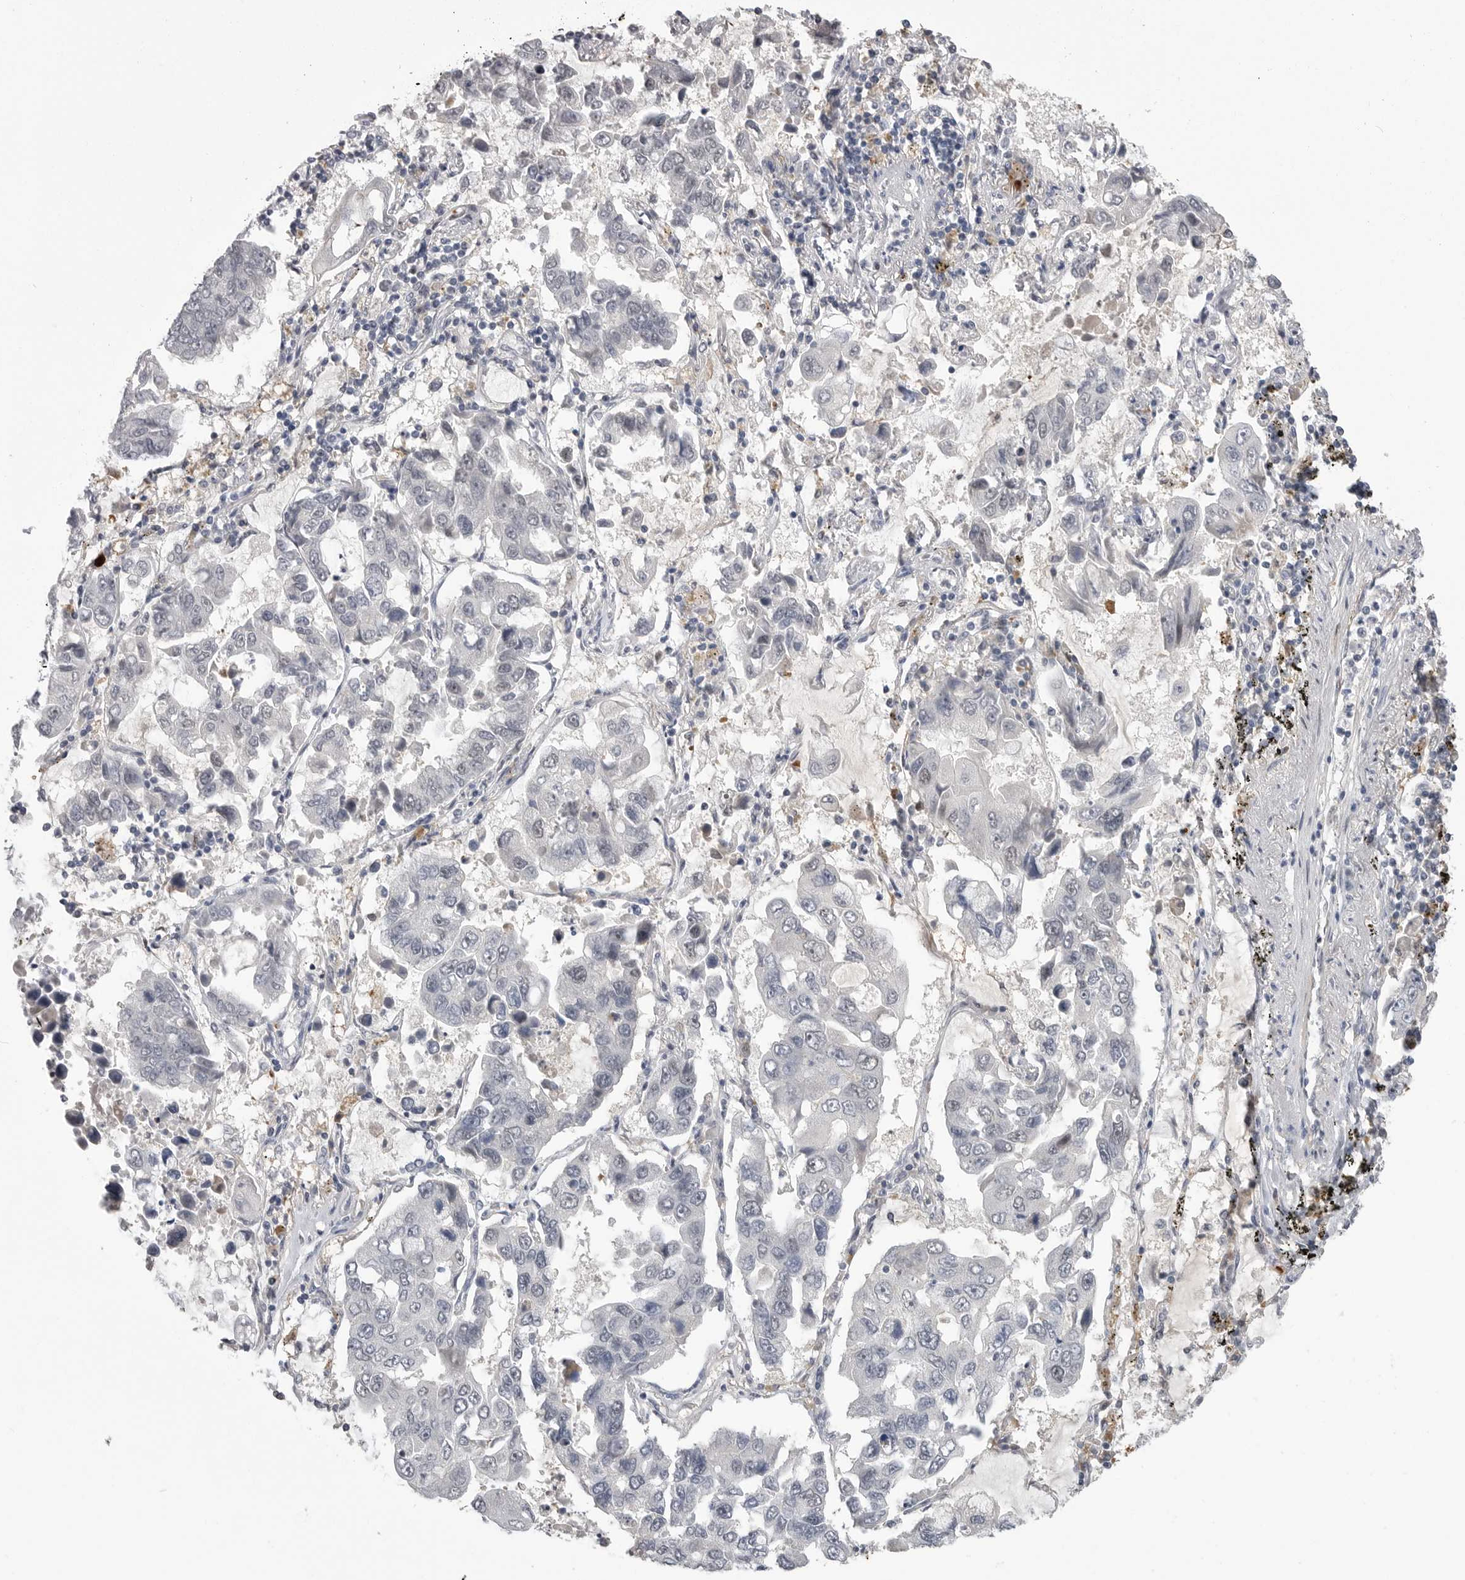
{"staining": {"intensity": "negative", "quantity": "none", "location": "none"}, "tissue": "lung cancer", "cell_type": "Tumor cells", "image_type": "cancer", "snomed": [{"axis": "morphology", "description": "Adenocarcinoma, NOS"}, {"axis": "topography", "description": "Lung"}], "caption": "Immunohistochemical staining of lung cancer (adenocarcinoma) reveals no significant positivity in tumor cells.", "gene": "PLEKHF1", "patient": {"sex": "male", "age": 64}}